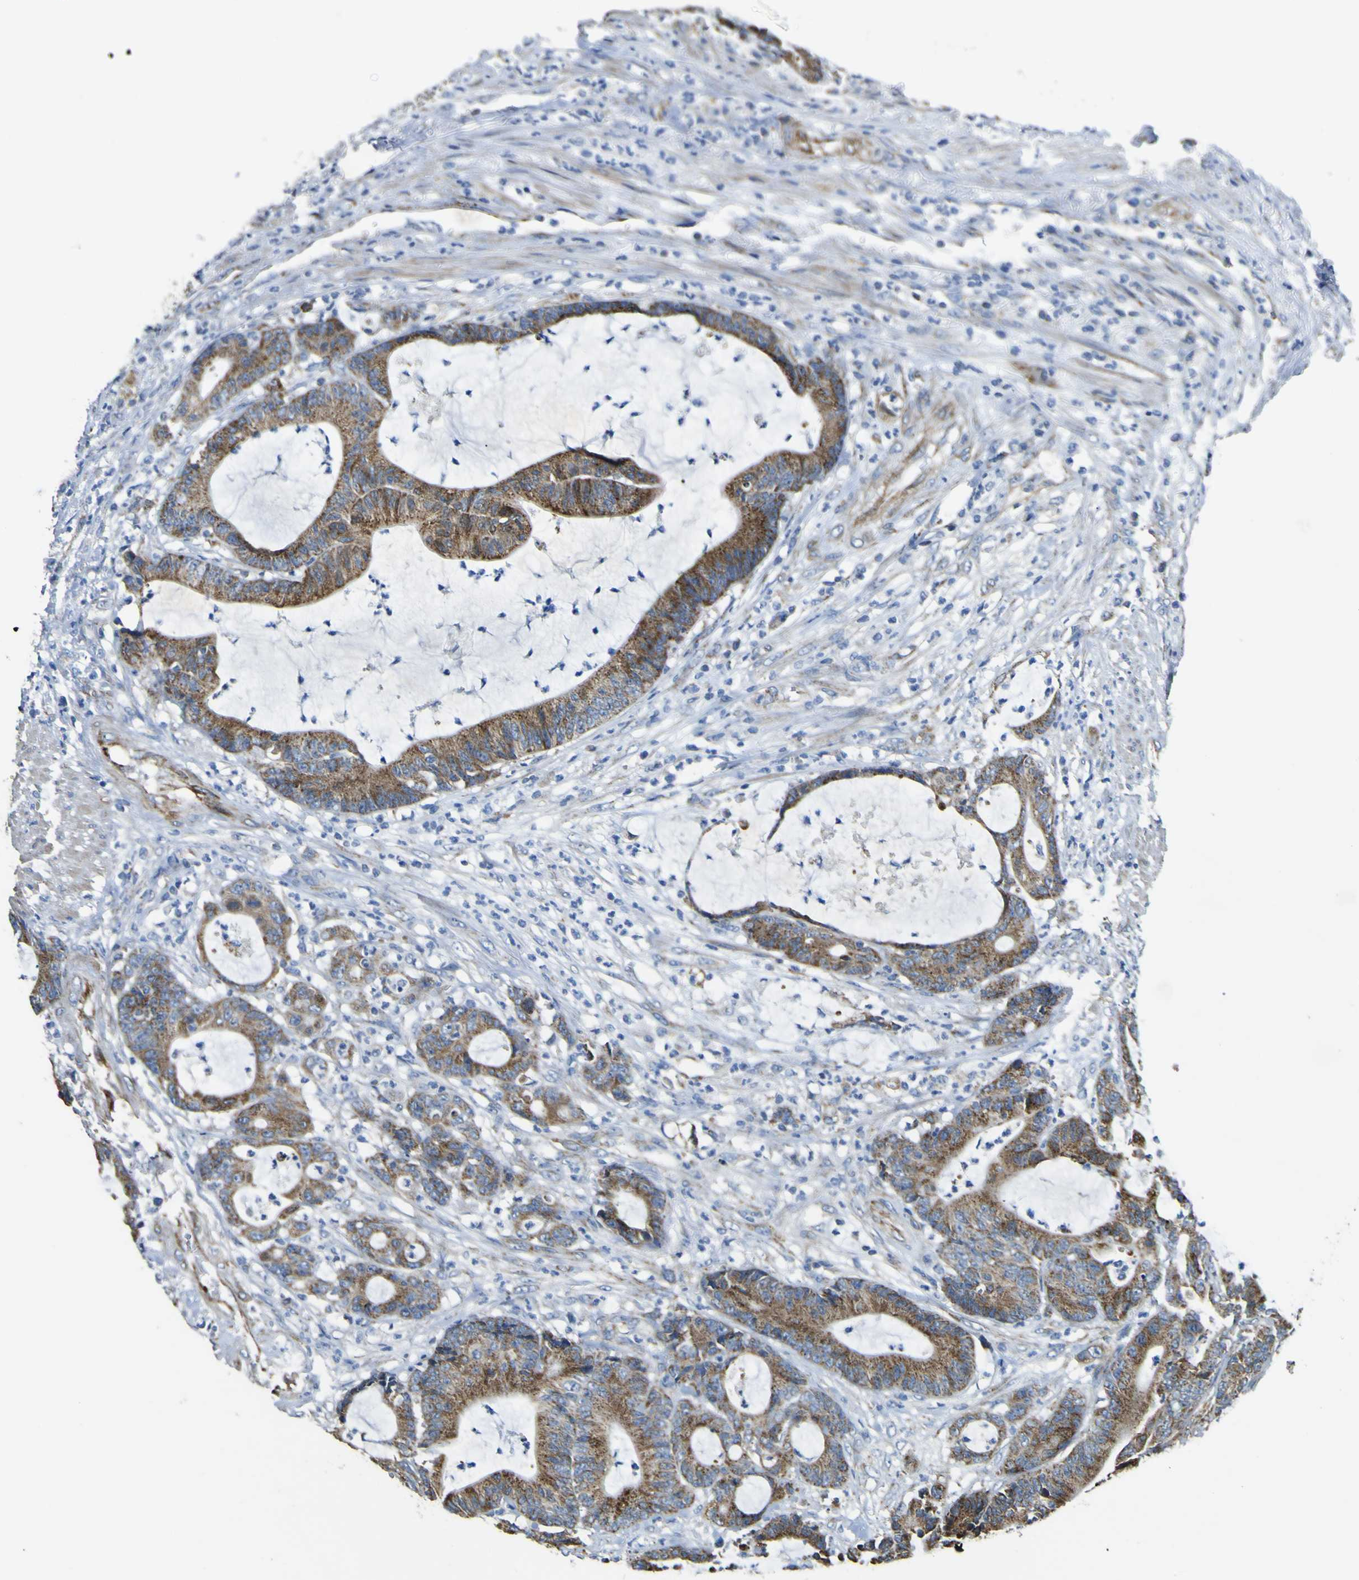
{"staining": {"intensity": "moderate", "quantity": ">75%", "location": "cytoplasmic/membranous"}, "tissue": "colorectal cancer", "cell_type": "Tumor cells", "image_type": "cancer", "snomed": [{"axis": "morphology", "description": "Adenocarcinoma, NOS"}, {"axis": "topography", "description": "Colon"}], "caption": "There is medium levels of moderate cytoplasmic/membranous expression in tumor cells of colorectal cancer, as demonstrated by immunohistochemical staining (brown color).", "gene": "ALDH18A1", "patient": {"sex": "female", "age": 84}}